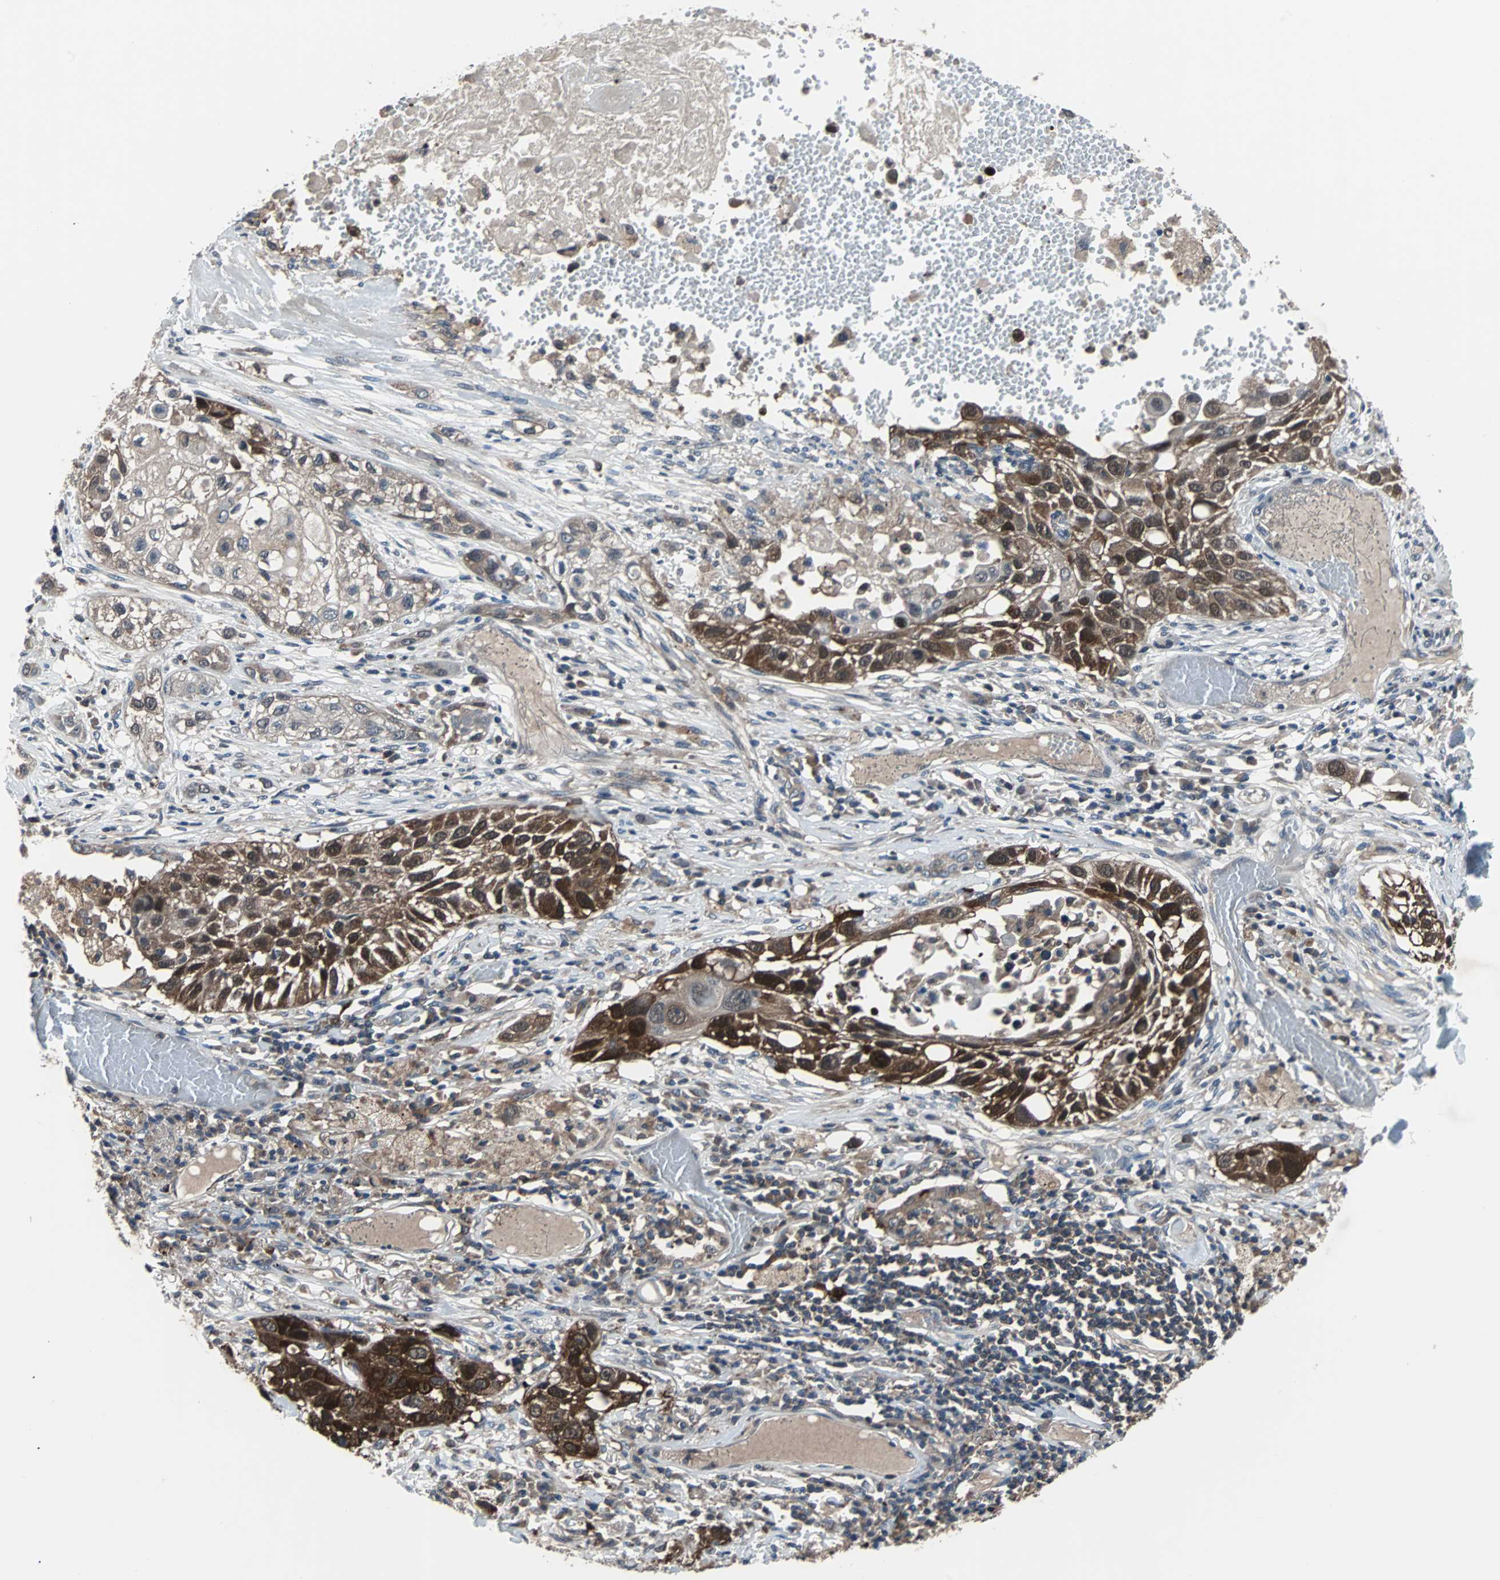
{"staining": {"intensity": "strong", "quantity": ">75%", "location": "cytoplasmic/membranous"}, "tissue": "lung cancer", "cell_type": "Tumor cells", "image_type": "cancer", "snomed": [{"axis": "morphology", "description": "Squamous cell carcinoma, NOS"}, {"axis": "topography", "description": "Lung"}], "caption": "DAB (3,3'-diaminobenzidine) immunohistochemical staining of lung cancer (squamous cell carcinoma) displays strong cytoplasmic/membranous protein staining in about >75% of tumor cells.", "gene": "PAK1", "patient": {"sex": "male", "age": 71}}